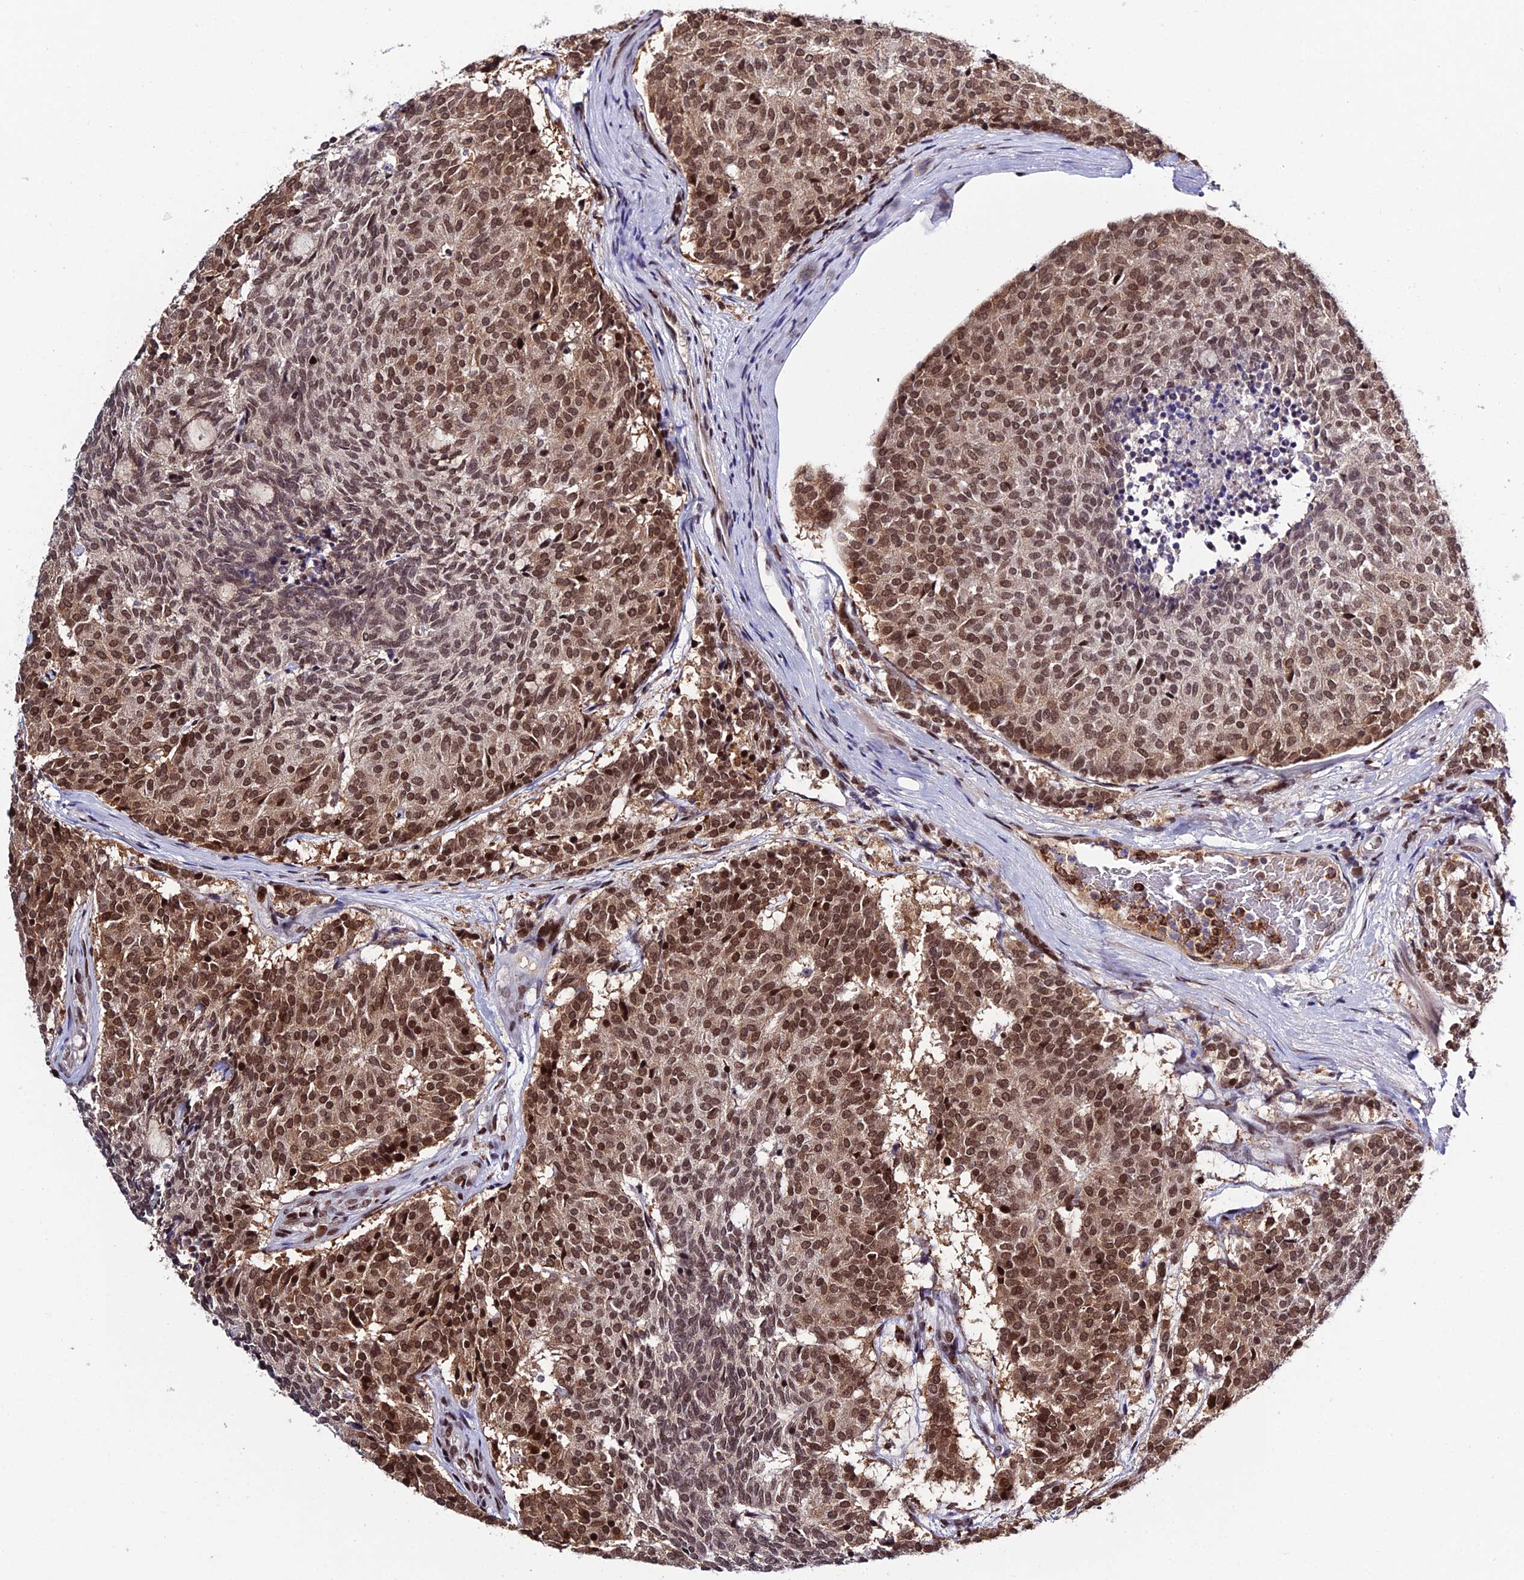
{"staining": {"intensity": "strong", "quantity": ">75%", "location": "nuclear"}, "tissue": "carcinoid", "cell_type": "Tumor cells", "image_type": "cancer", "snomed": [{"axis": "morphology", "description": "Carcinoid, malignant, NOS"}, {"axis": "topography", "description": "Pancreas"}], "caption": "Immunohistochemistry micrograph of human carcinoid stained for a protein (brown), which exhibits high levels of strong nuclear staining in about >75% of tumor cells.", "gene": "SYT15", "patient": {"sex": "female", "age": 54}}